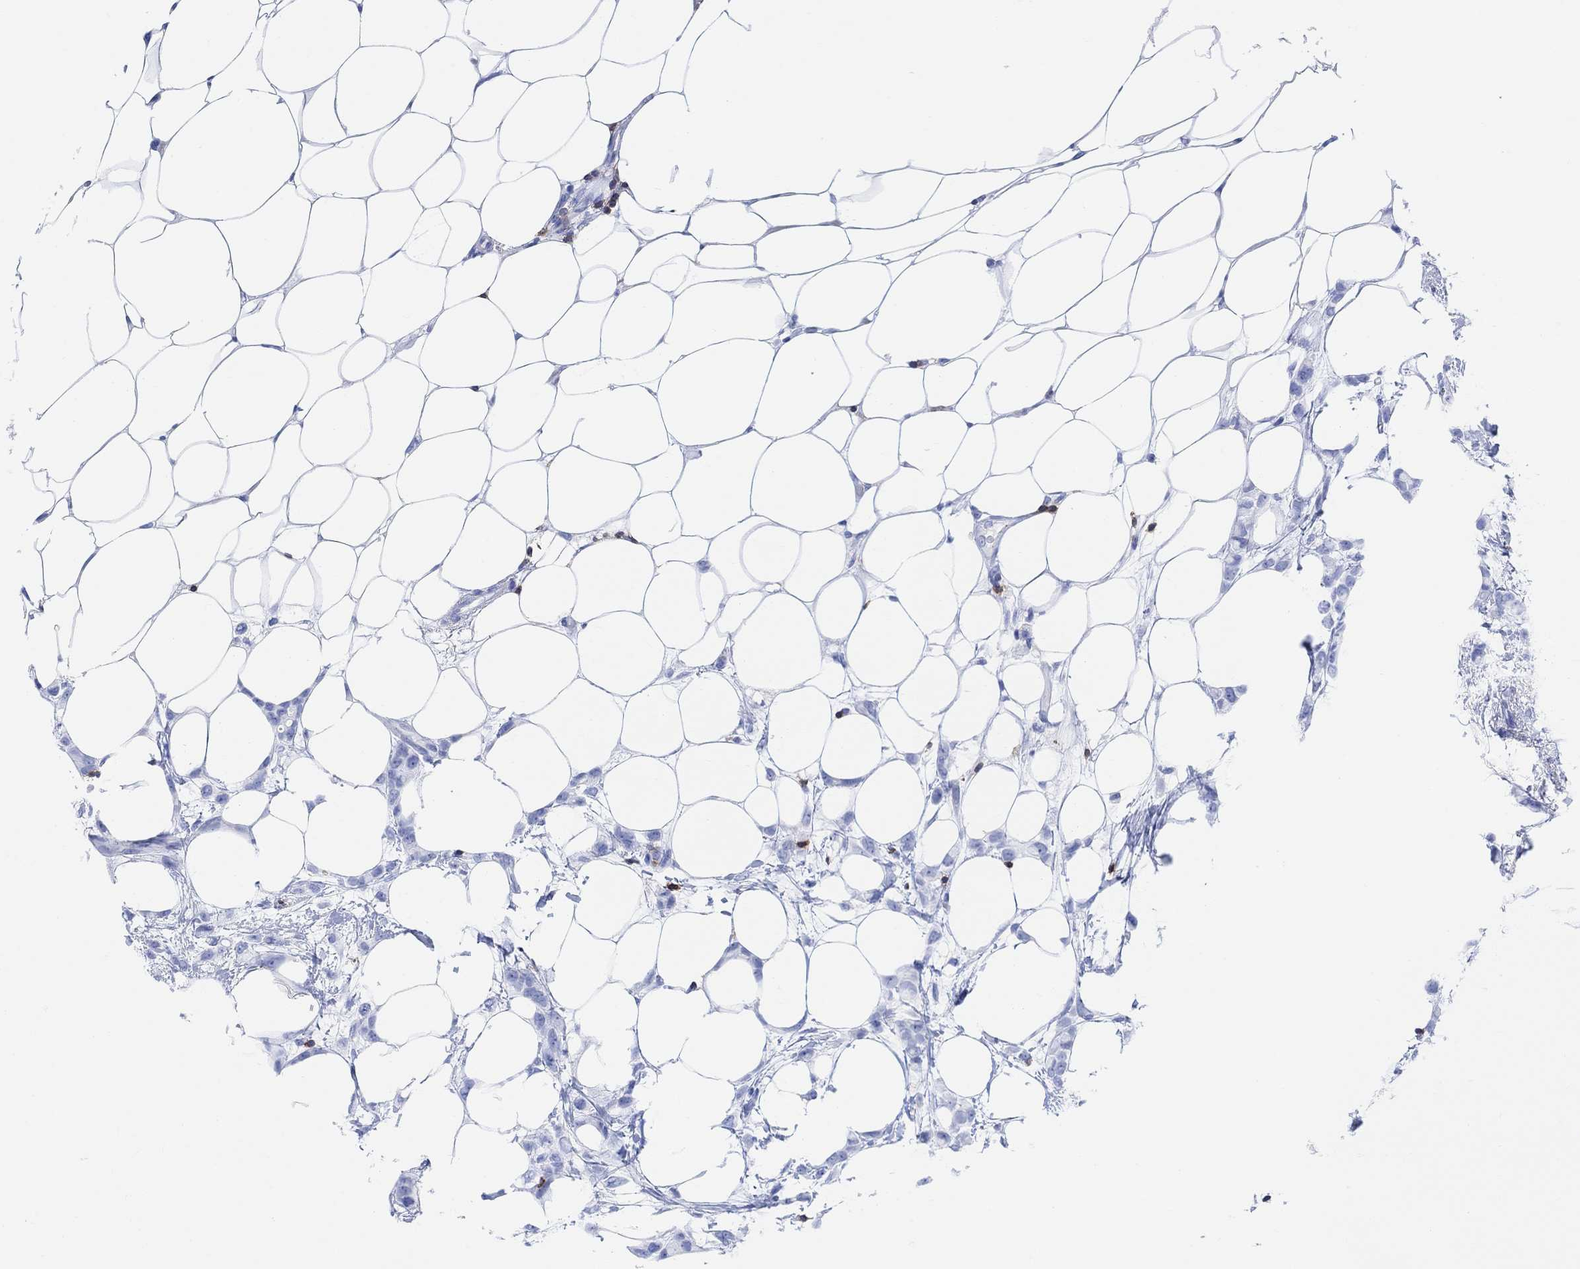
{"staining": {"intensity": "negative", "quantity": "none", "location": "none"}, "tissue": "breast cancer", "cell_type": "Tumor cells", "image_type": "cancer", "snomed": [{"axis": "morphology", "description": "Lobular carcinoma"}, {"axis": "topography", "description": "Breast"}], "caption": "This is an IHC micrograph of breast cancer. There is no positivity in tumor cells.", "gene": "GPR65", "patient": {"sex": "female", "age": 66}}